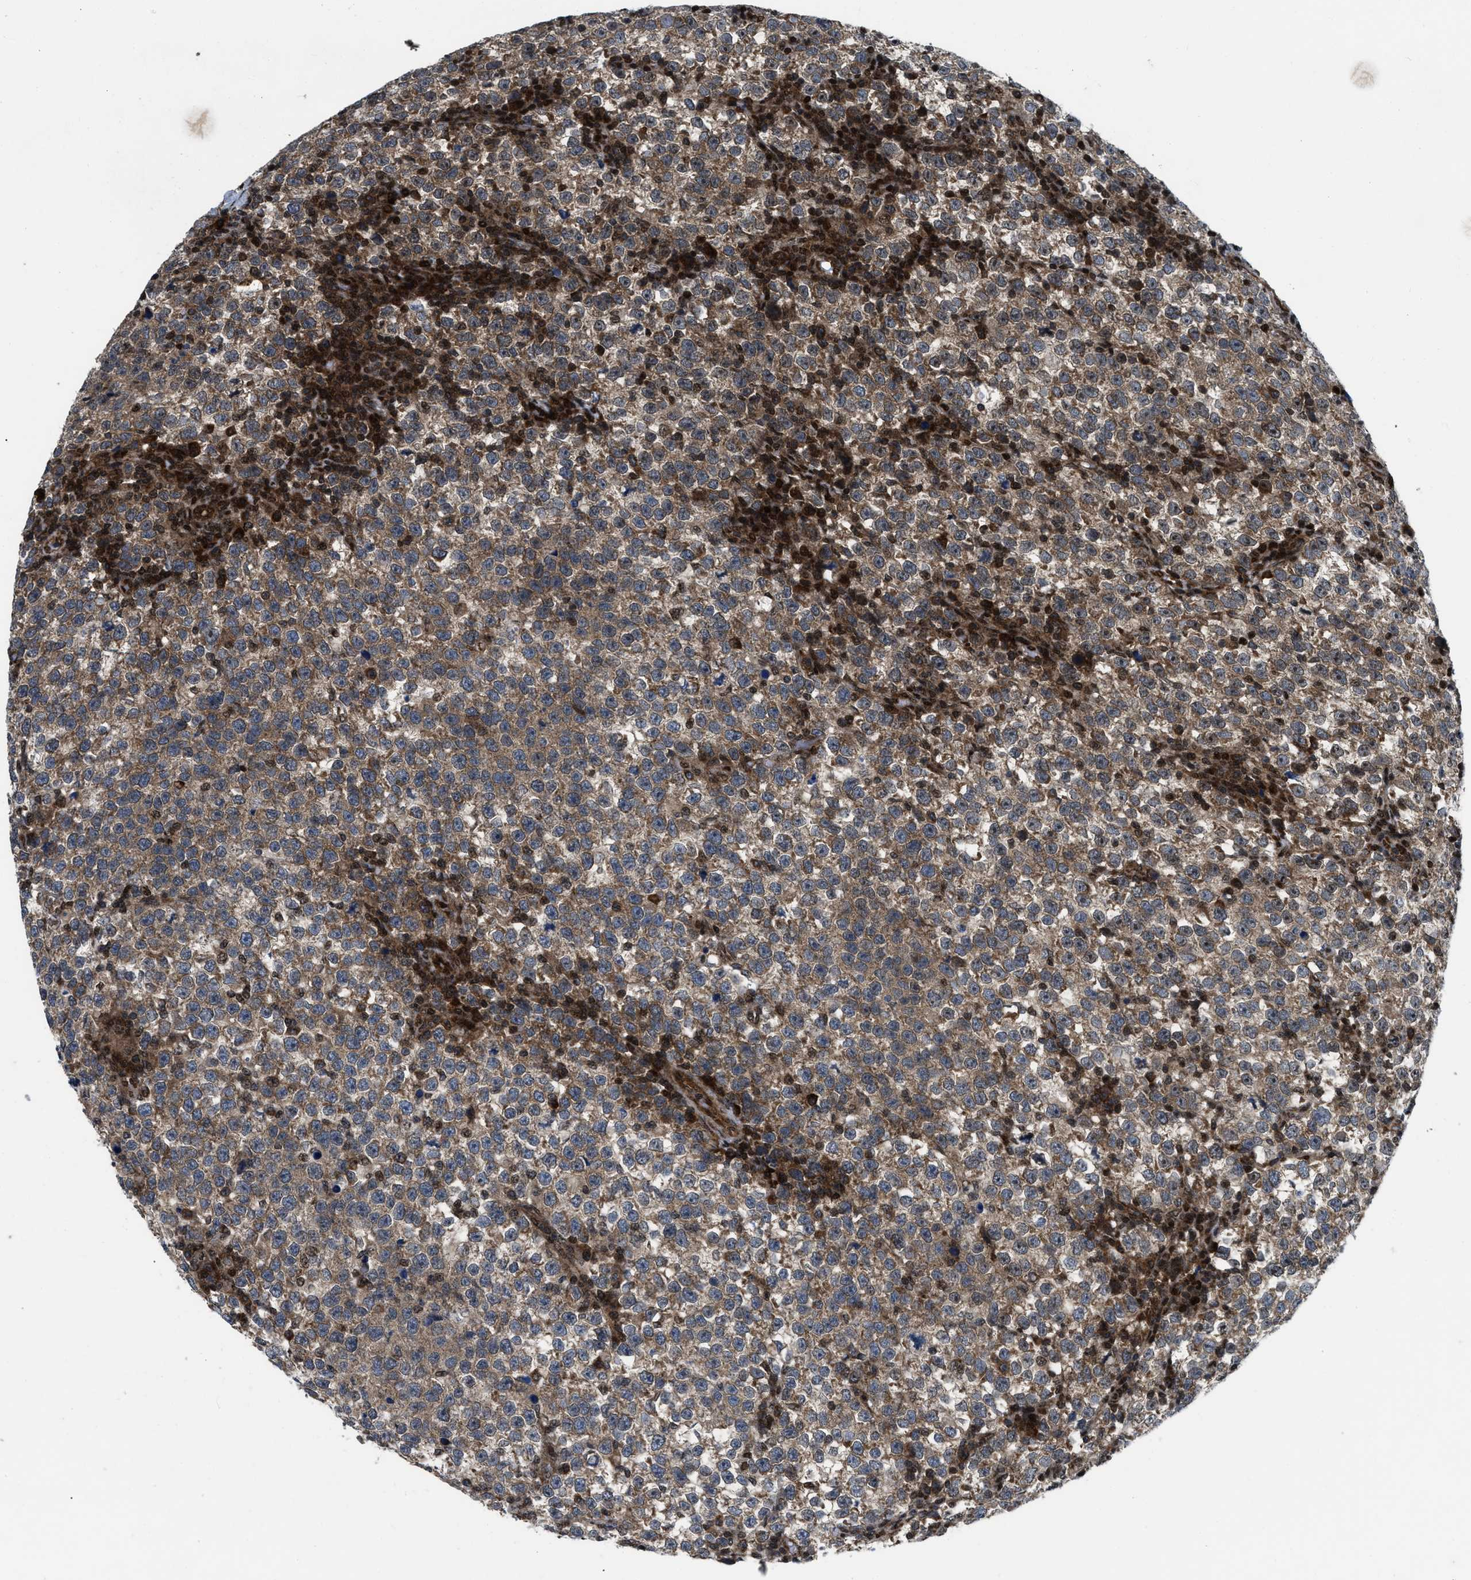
{"staining": {"intensity": "moderate", "quantity": ">75%", "location": "cytoplasmic/membranous"}, "tissue": "testis cancer", "cell_type": "Tumor cells", "image_type": "cancer", "snomed": [{"axis": "morphology", "description": "Normal tissue, NOS"}, {"axis": "morphology", "description": "Seminoma, NOS"}, {"axis": "topography", "description": "Testis"}], "caption": "Protein staining demonstrates moderate cytoplasmic/membranous expression in approximately >75% of tumor cells in seminoma (testis).", "gene": "PPP2CB", "patient": {"sex": "male", "age": 43}}